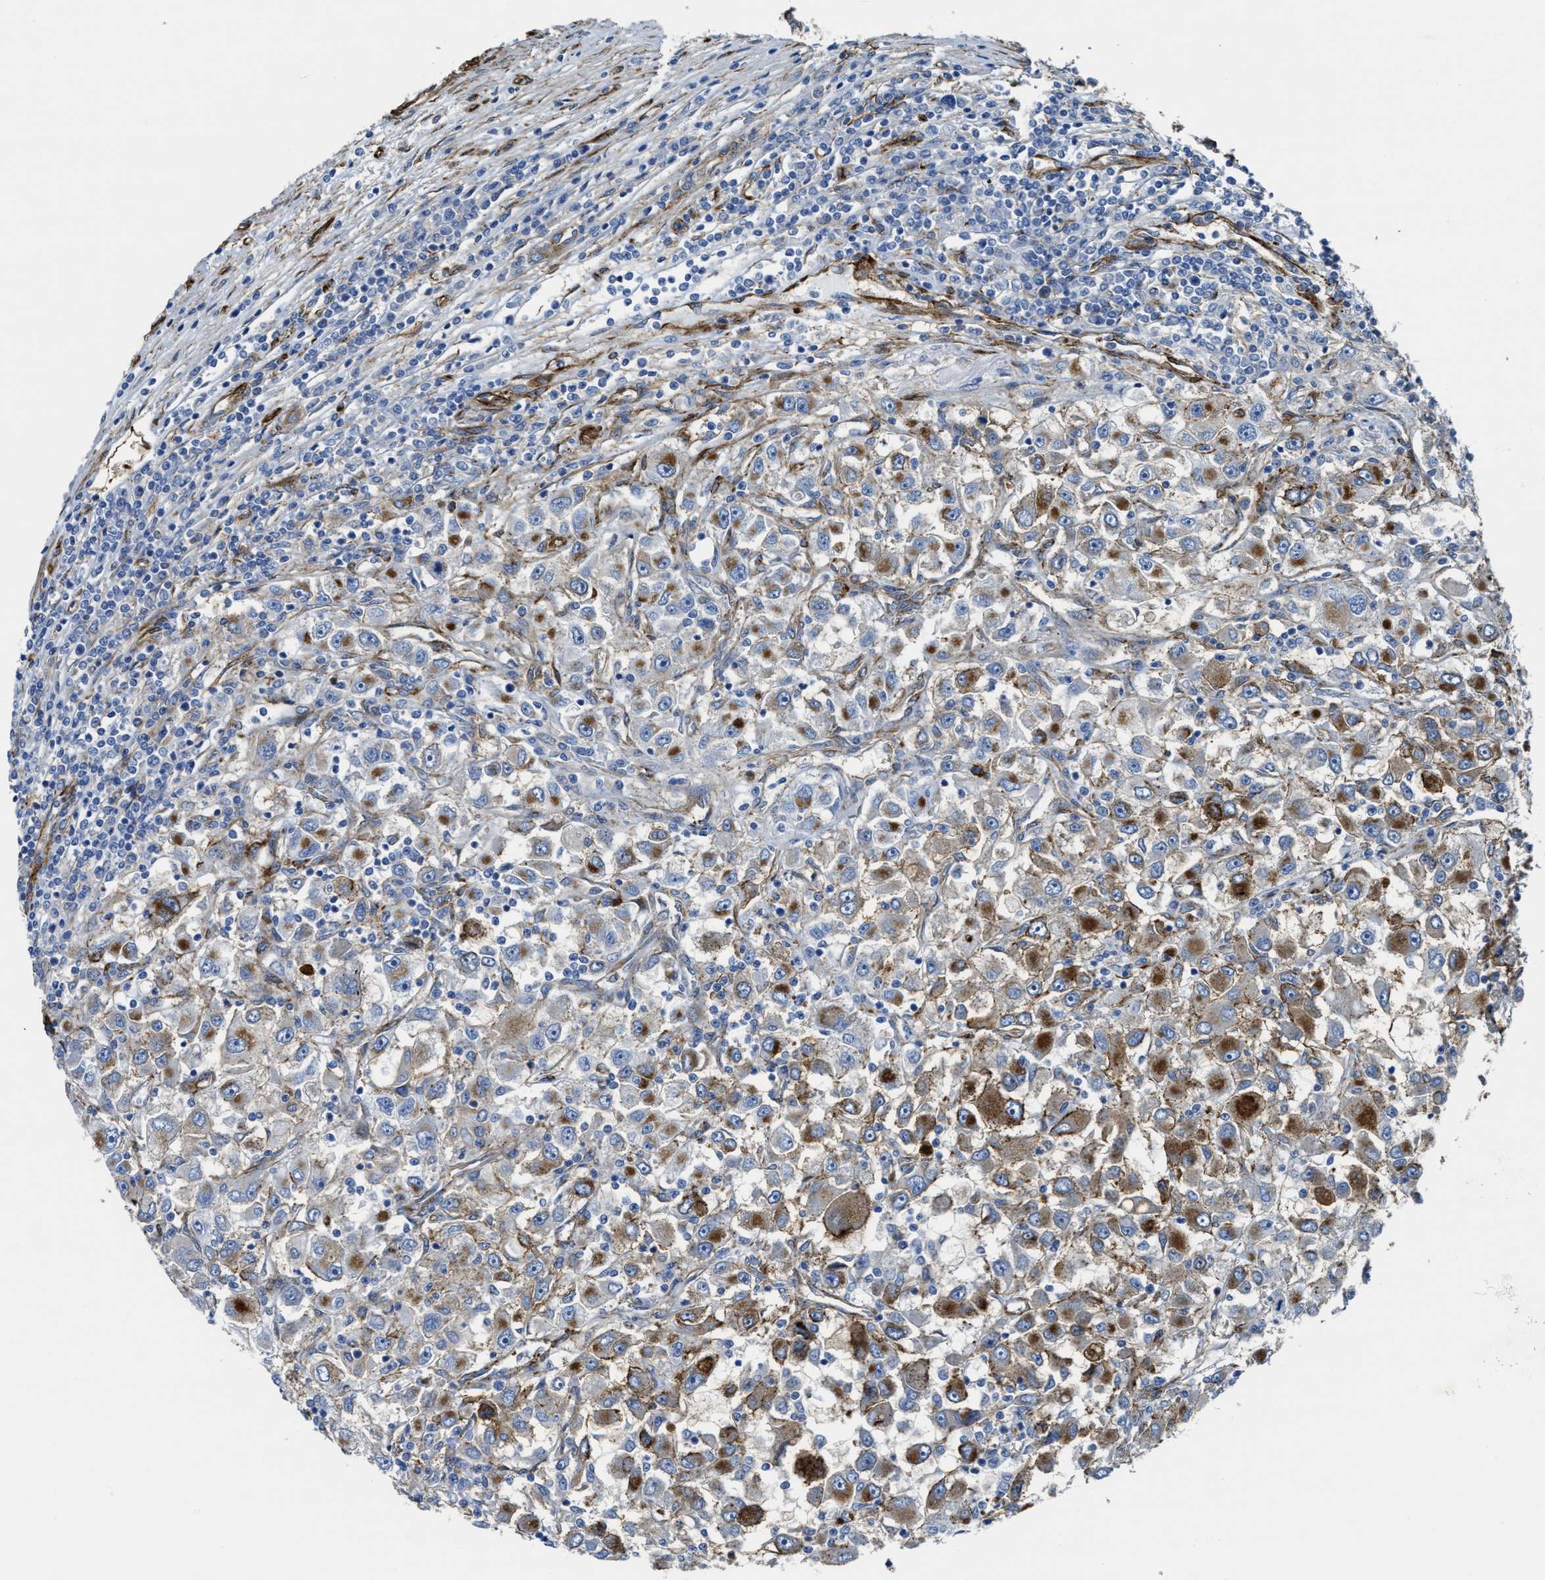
{"staining": {"intensity": "moderate", "quantity": "25%-75%", "location": "cytoplasmic/membranous"}, "tissue": "renal cancer", "cell_type": "Tumor cells", "image_type": "cancer", "snomed": [{"axis": "morphology", "description": "Adenocarcinoma, NOS"}, {"axis": "topography", "description": "Kidney"}], "caption": "A micrograph of renal cancer stained for a protein displays moderate cytoplasmic/membranous brown staining in tumor cells.", "gene": "NAB1", "patient": {"sex": "female", "age": 52}}